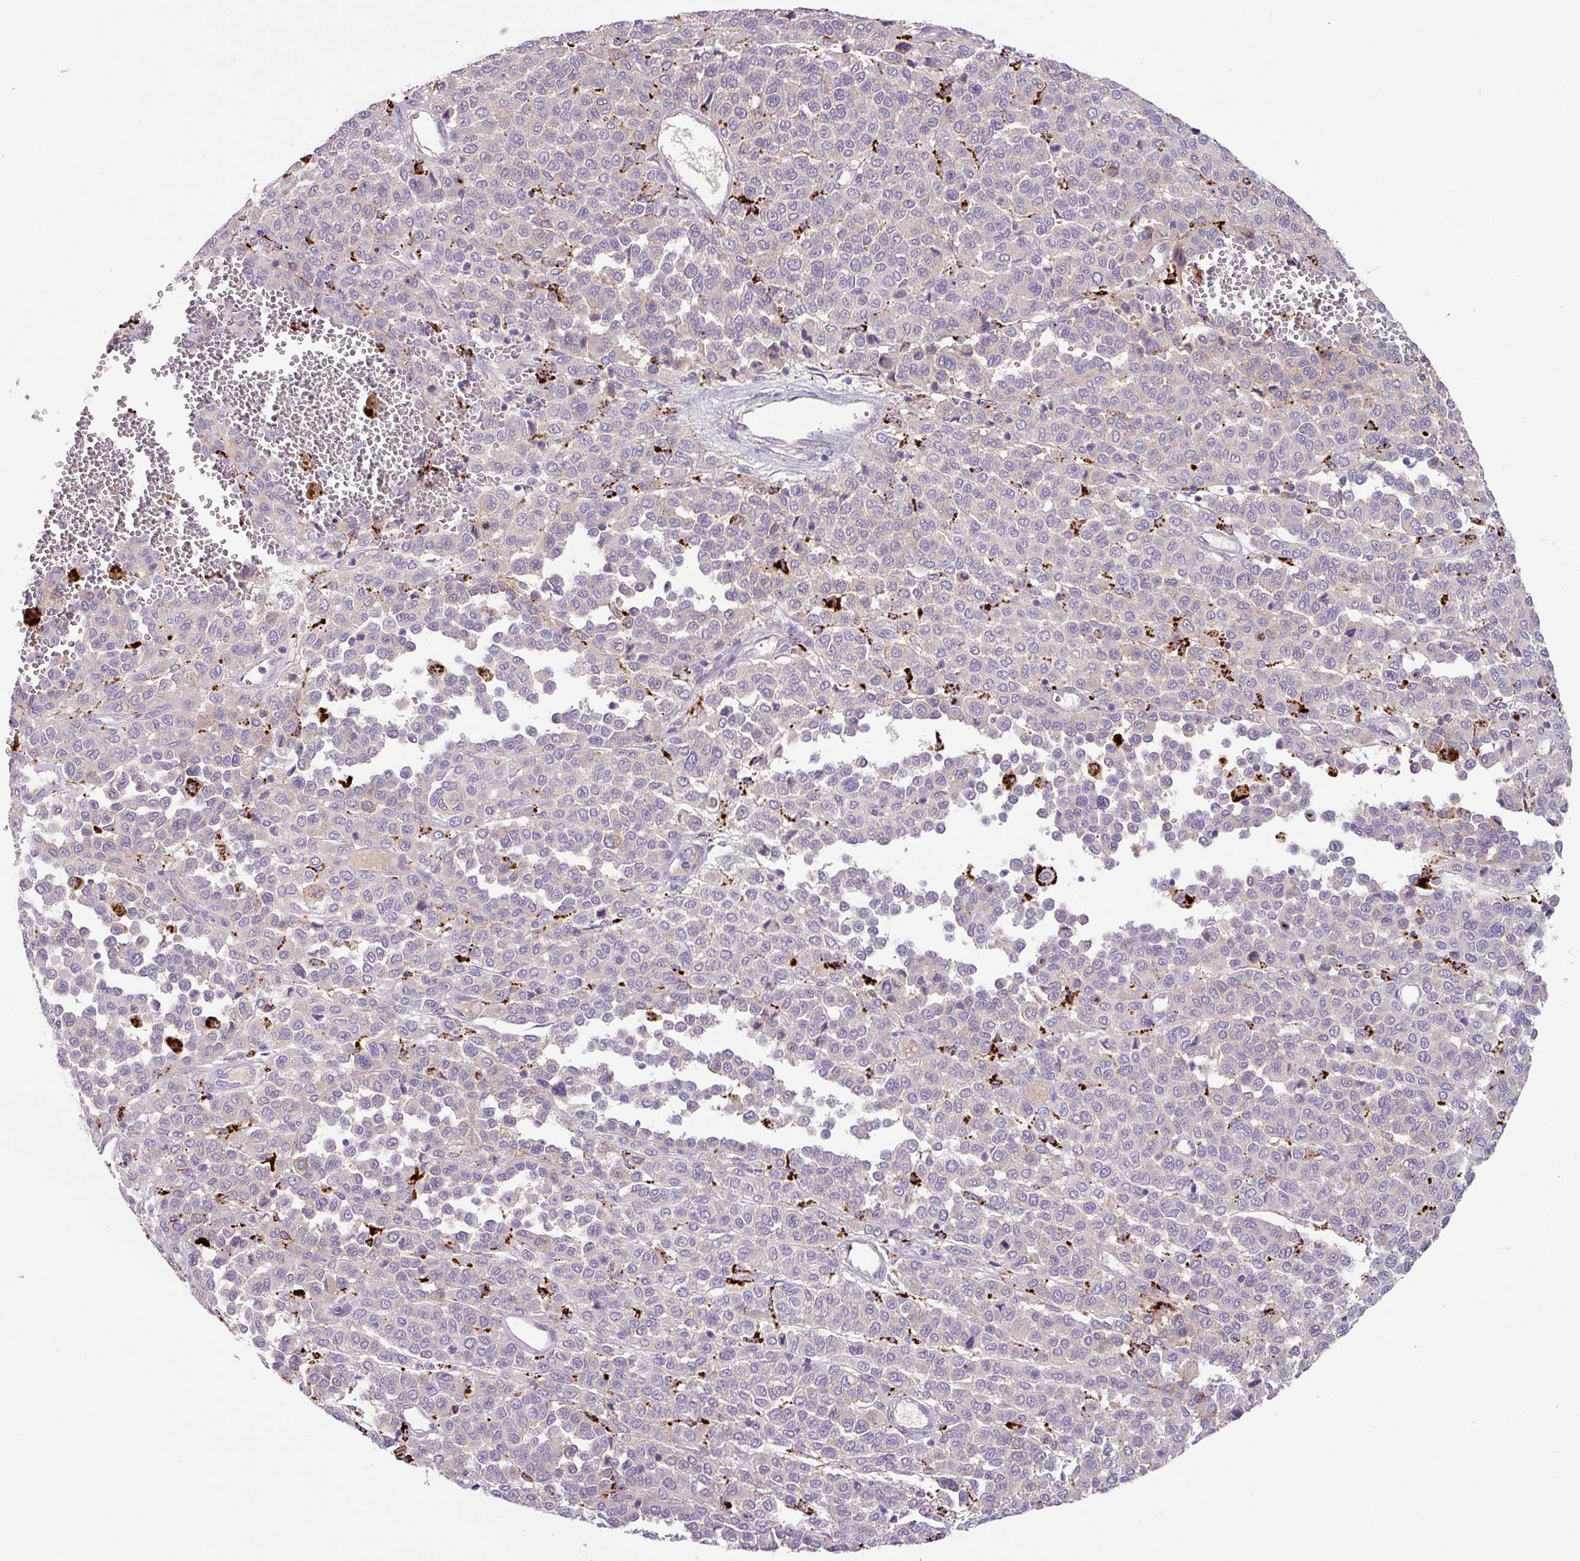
{"staining": {"intensity": "negative", "quantity": "none", "location": "none"}, "tissue": "melanoma", "cell_type": "Tumor cells", "image_type": "cancer", "snomed": [{"axis": "morphology", "description": "Malignant melanoma, Metastatic site"}, {"axis": "topography", "description": "Pancreas"}], "caption": "Tumor cells are negative for brown protein staining in malignant melanoma (metastatic site).", "gene": "PLEKHH3", "patient": {"sex": "female", "age": 30}}